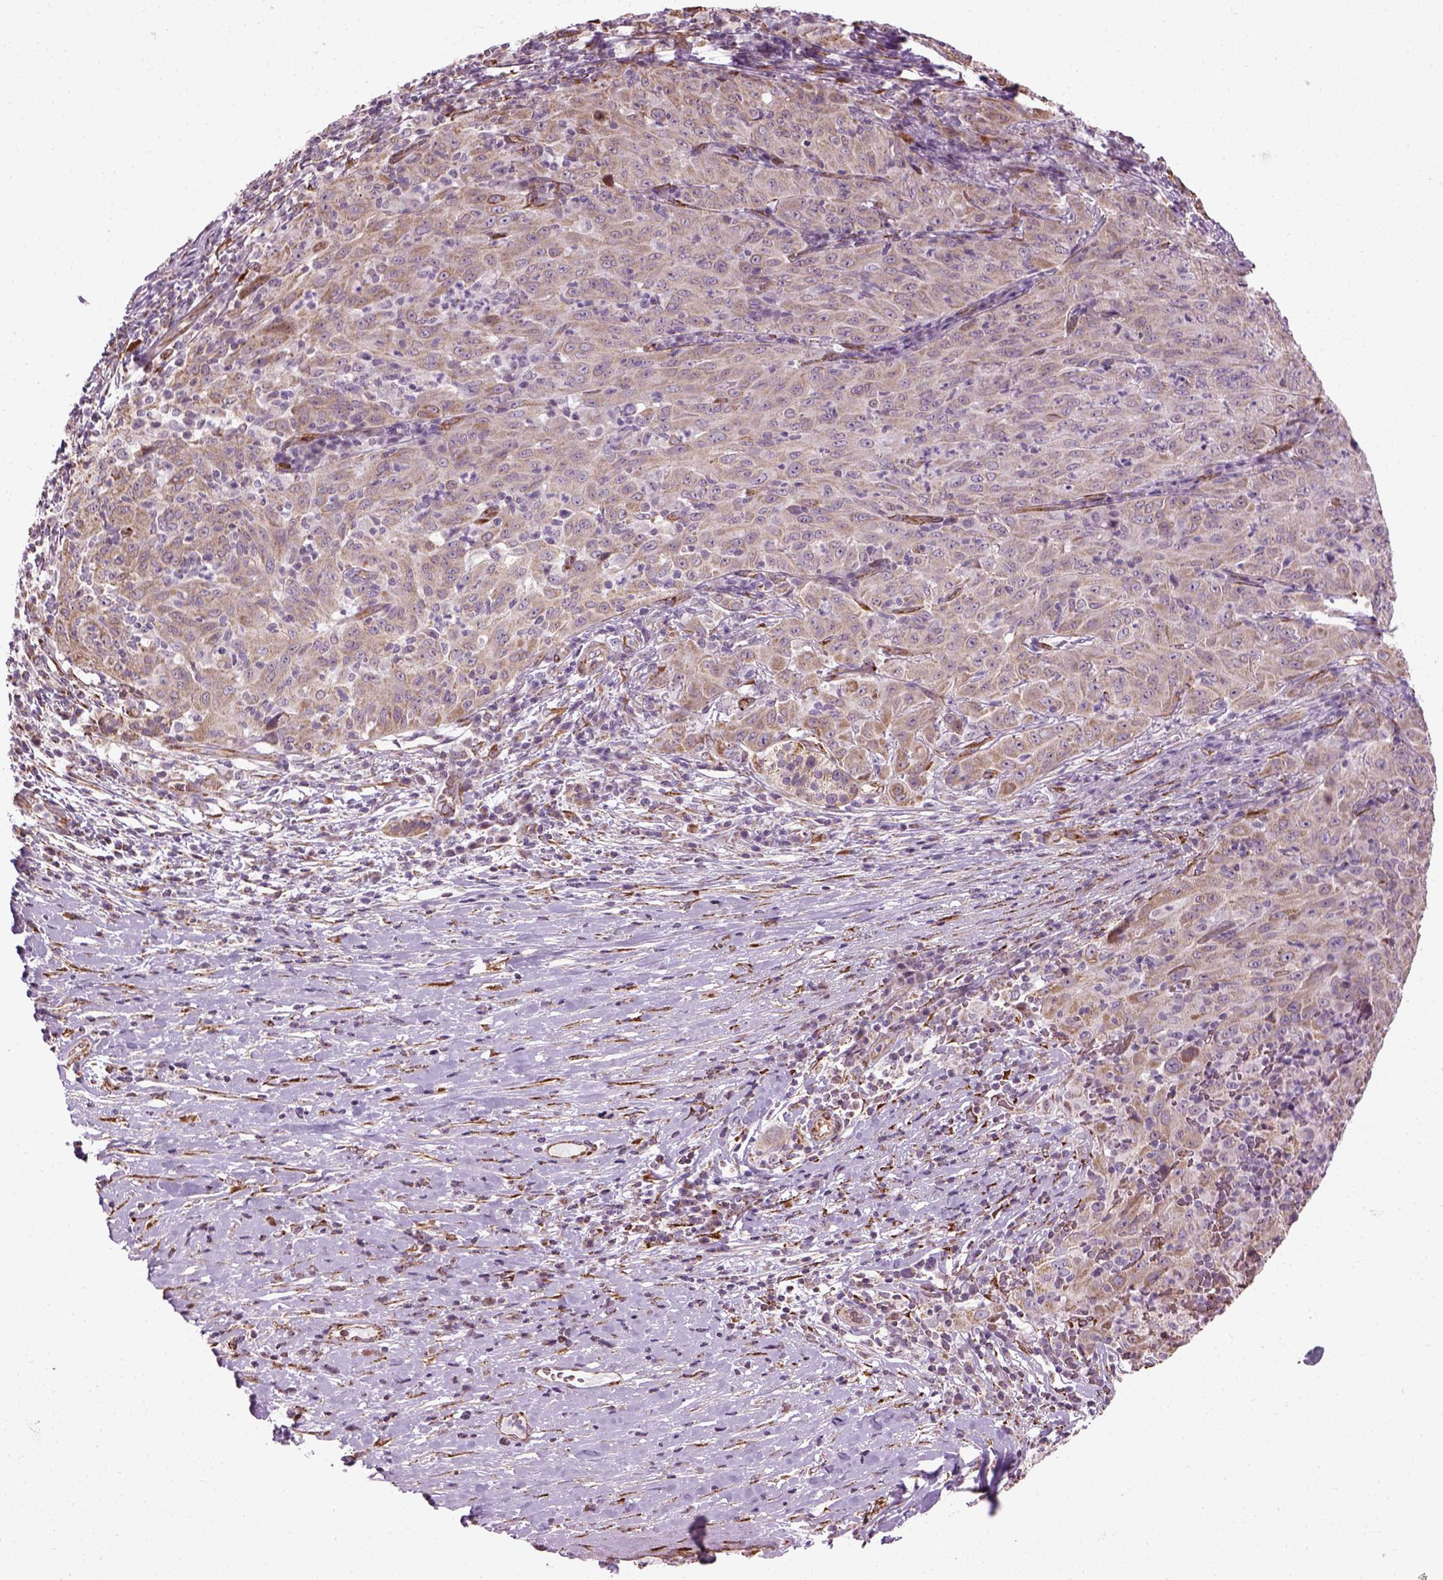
{"staining": {"intensity": "weak", "quantity": ">75%", "location": "cytoplasmic/membranous"}, "tissue": "pancreatic cancer", "cell_type": "Tumor cells", "image_type": "cancer", "snomed": [{"axis": "morphology", "description": "Adenocarcinoma, NOS"}, {"axis": "topography", "description": "Pancreas"}], "caption": "IHC staining of pancreatic adenocarcinoma, which exhibits low levels of weak cytoplasmic/membranous expression in approximately >75% of tumor cells indicating weak cytoplasmic/membranous protein expression. The staining was performed using DAB (brown) for protein detection and nuclei were counterstained in hematoxylin (blue).", "gene": "XK", "patient": {"sex": "male", "age": 63}}